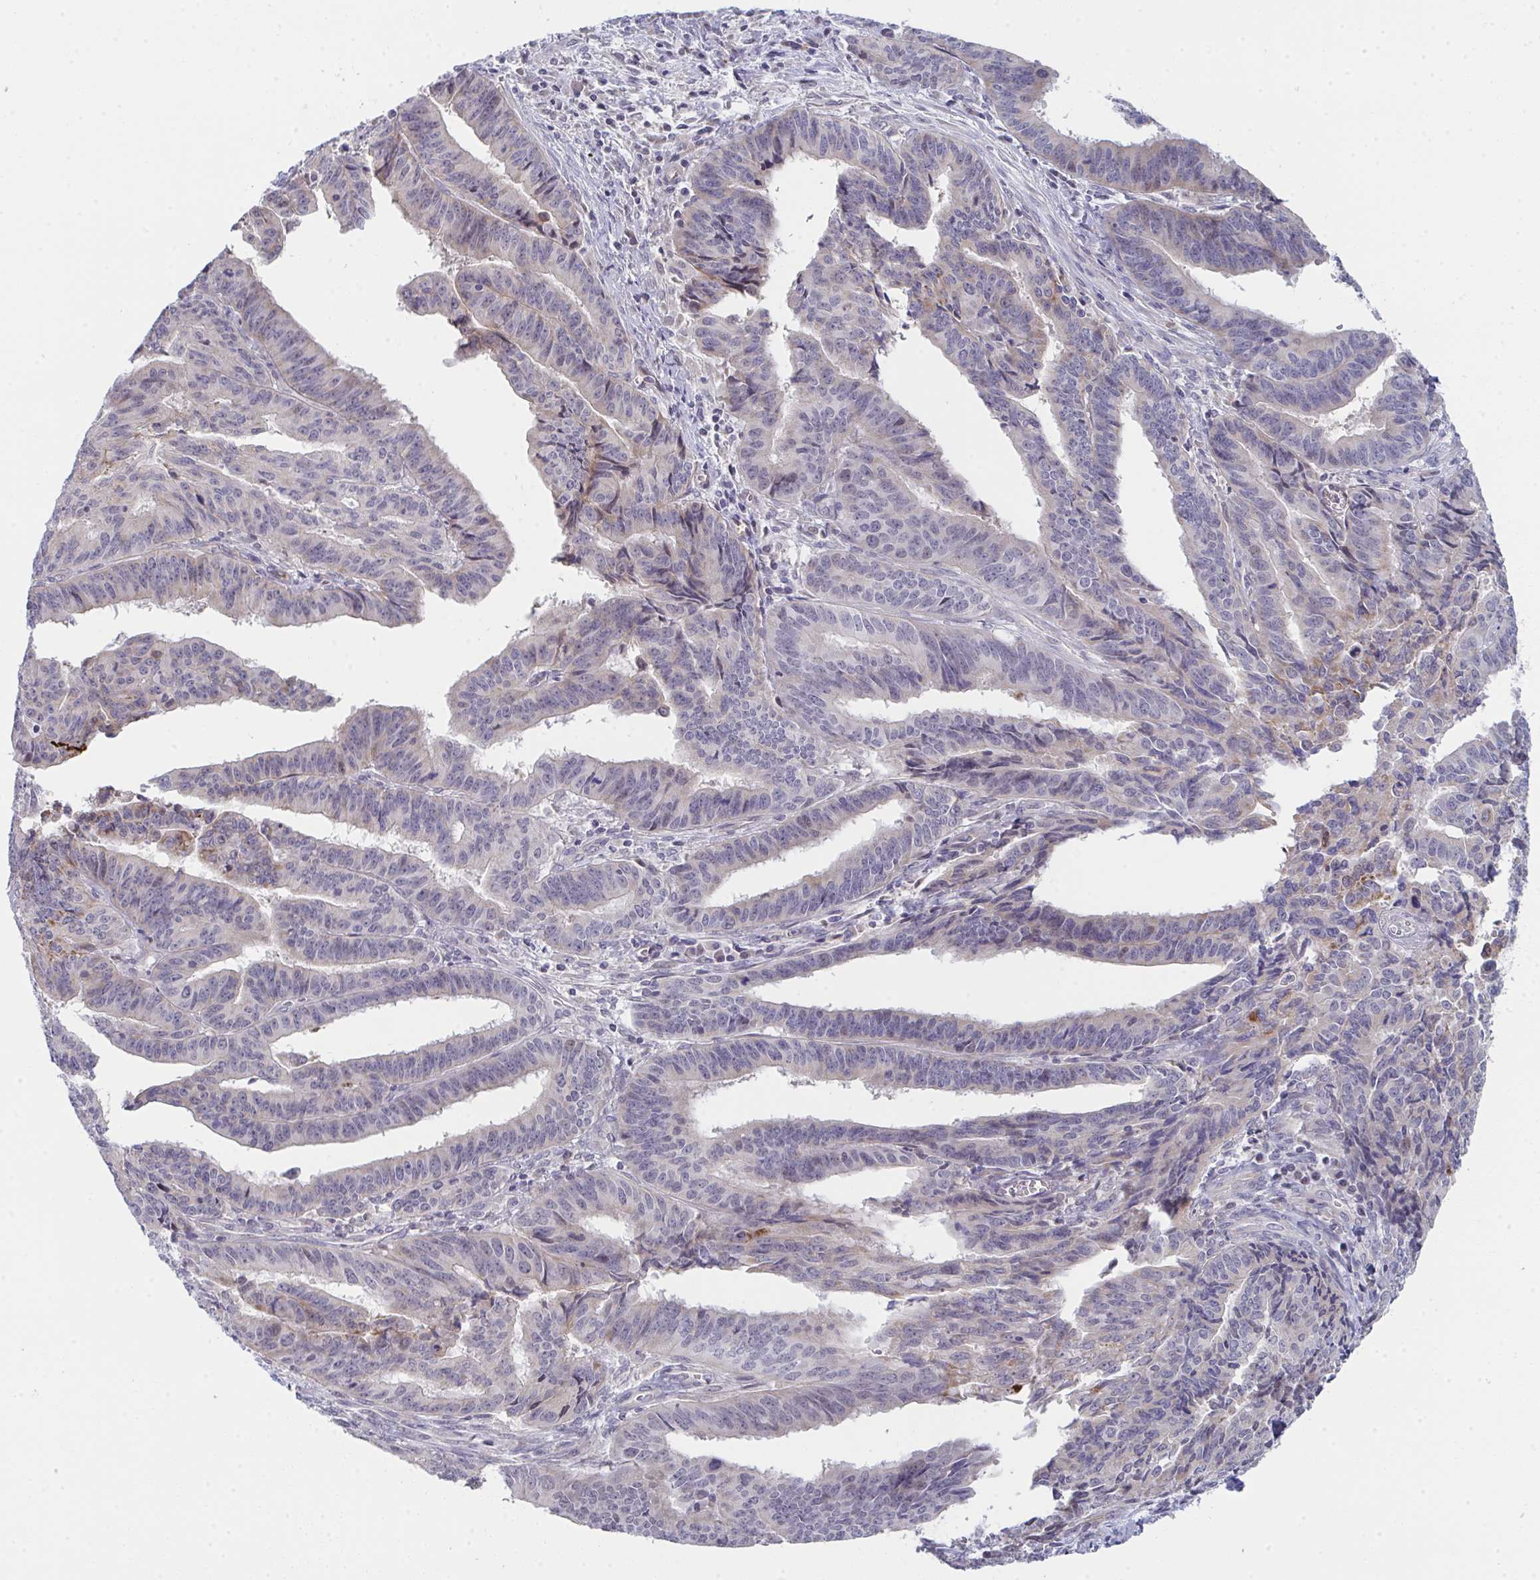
{"staining": {"intensity": "negative", "quantity": "none", "location": "none"}, "tissue": "endometrial cancer", "cell_type": "Tumor cells", "image_type": "cancer", "snomed": [{"axis": "morphology", "description": "Adenocarcinoma, NOS"}, {"axis": "topography", "description": "Endometrium"}], "caption": "The immunohistochemistry histopathology image has no significant positivity in tumor cells of adenocarcinoma (endometrial) tissue. The staining is performed using DAB (3,3'-diaminobenzidine) brown chromogen with nuclei counter-stained in using hematoxylin.", "gene": "VWDE", "patient": {"sex": "female", "age": 65}}